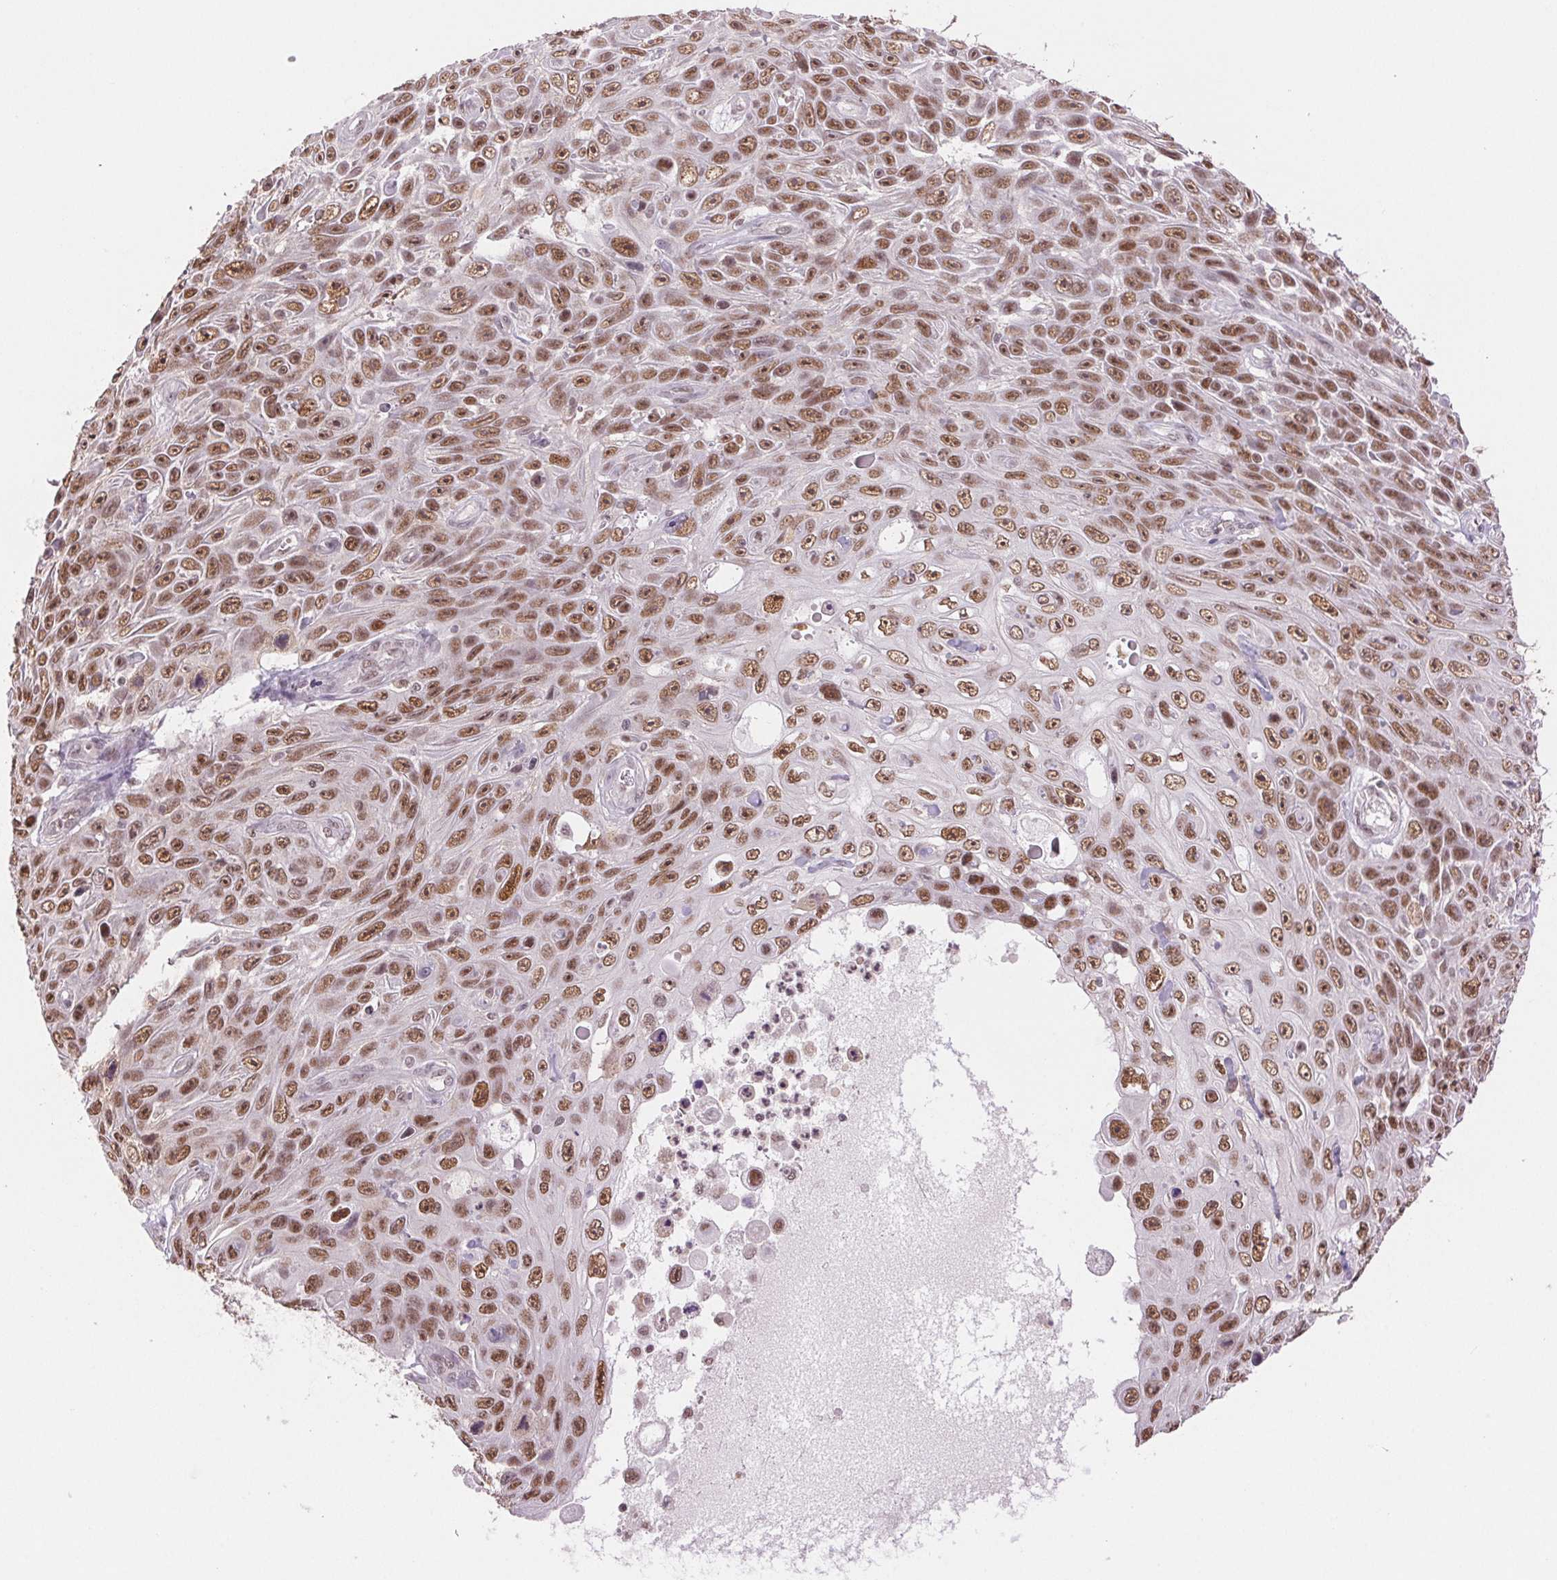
{"staining": {"intensity": "moderate", "quantity": ">75%", "location": "nuclear"}, "tissue": "skin cancer", "cell_type": "Tumor cells", "image_type": "cancer", "snomed": [{"axis": "morphology", "description": "Squamous cell carcinoma, NOS"}, {"axis": "topography", "description": "Skin"}], "caption": "Brown immunohistochemical staining in skin cancer (squamous cell carcinoma) shows moderate nuclear positivity in approximately >75% of tumor cells. (IHC, brightfield microscopy, high magnification).", "gene": "RPRD1B", "patient": {"sex": "male", "age": 82}}